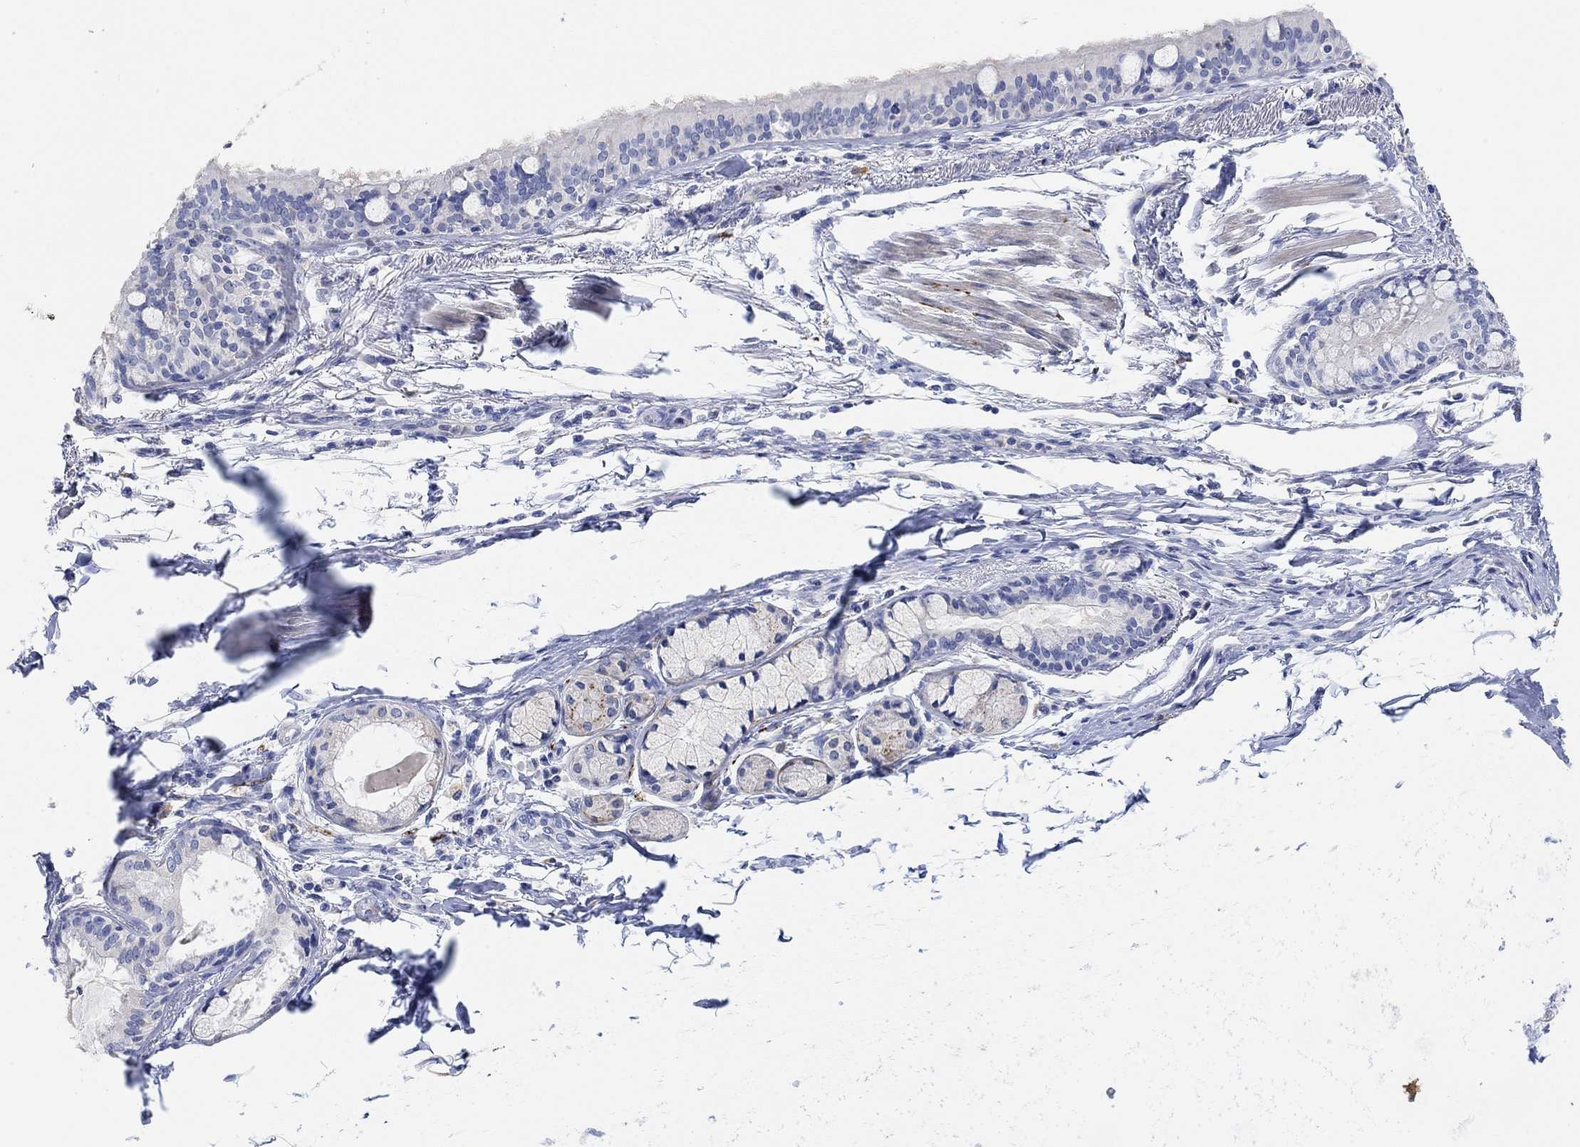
{"staining": {"intensity": "negative", "quantity": "none", "location": "none"}, "tissue": "bronchus", "cell_type": "Respiratory epithelial cells", "image_type": "normal", "snomed": [{"axis": "morphology", "description": "Normal tissue, NOS"}, {"axis": "morphology", "description": "Squamous cell carcinoma, NOS"}, {"axis": "topography", "description": "Bronchus"}, {"axis": "topography", "description": "Lung"}], "caption": "Immunohistochemistry micrograph of normal bronchus: human bronchus stained with DAB (3,3'-diaminobenzidine) exhibits no significant protein staining in respiratory epithelial cells. (Immunohistochemistry (ihc), brightfield microscopy, high magnification).", "gene": "VAT1L", "patient": {"sex": "male", "age": 69}}